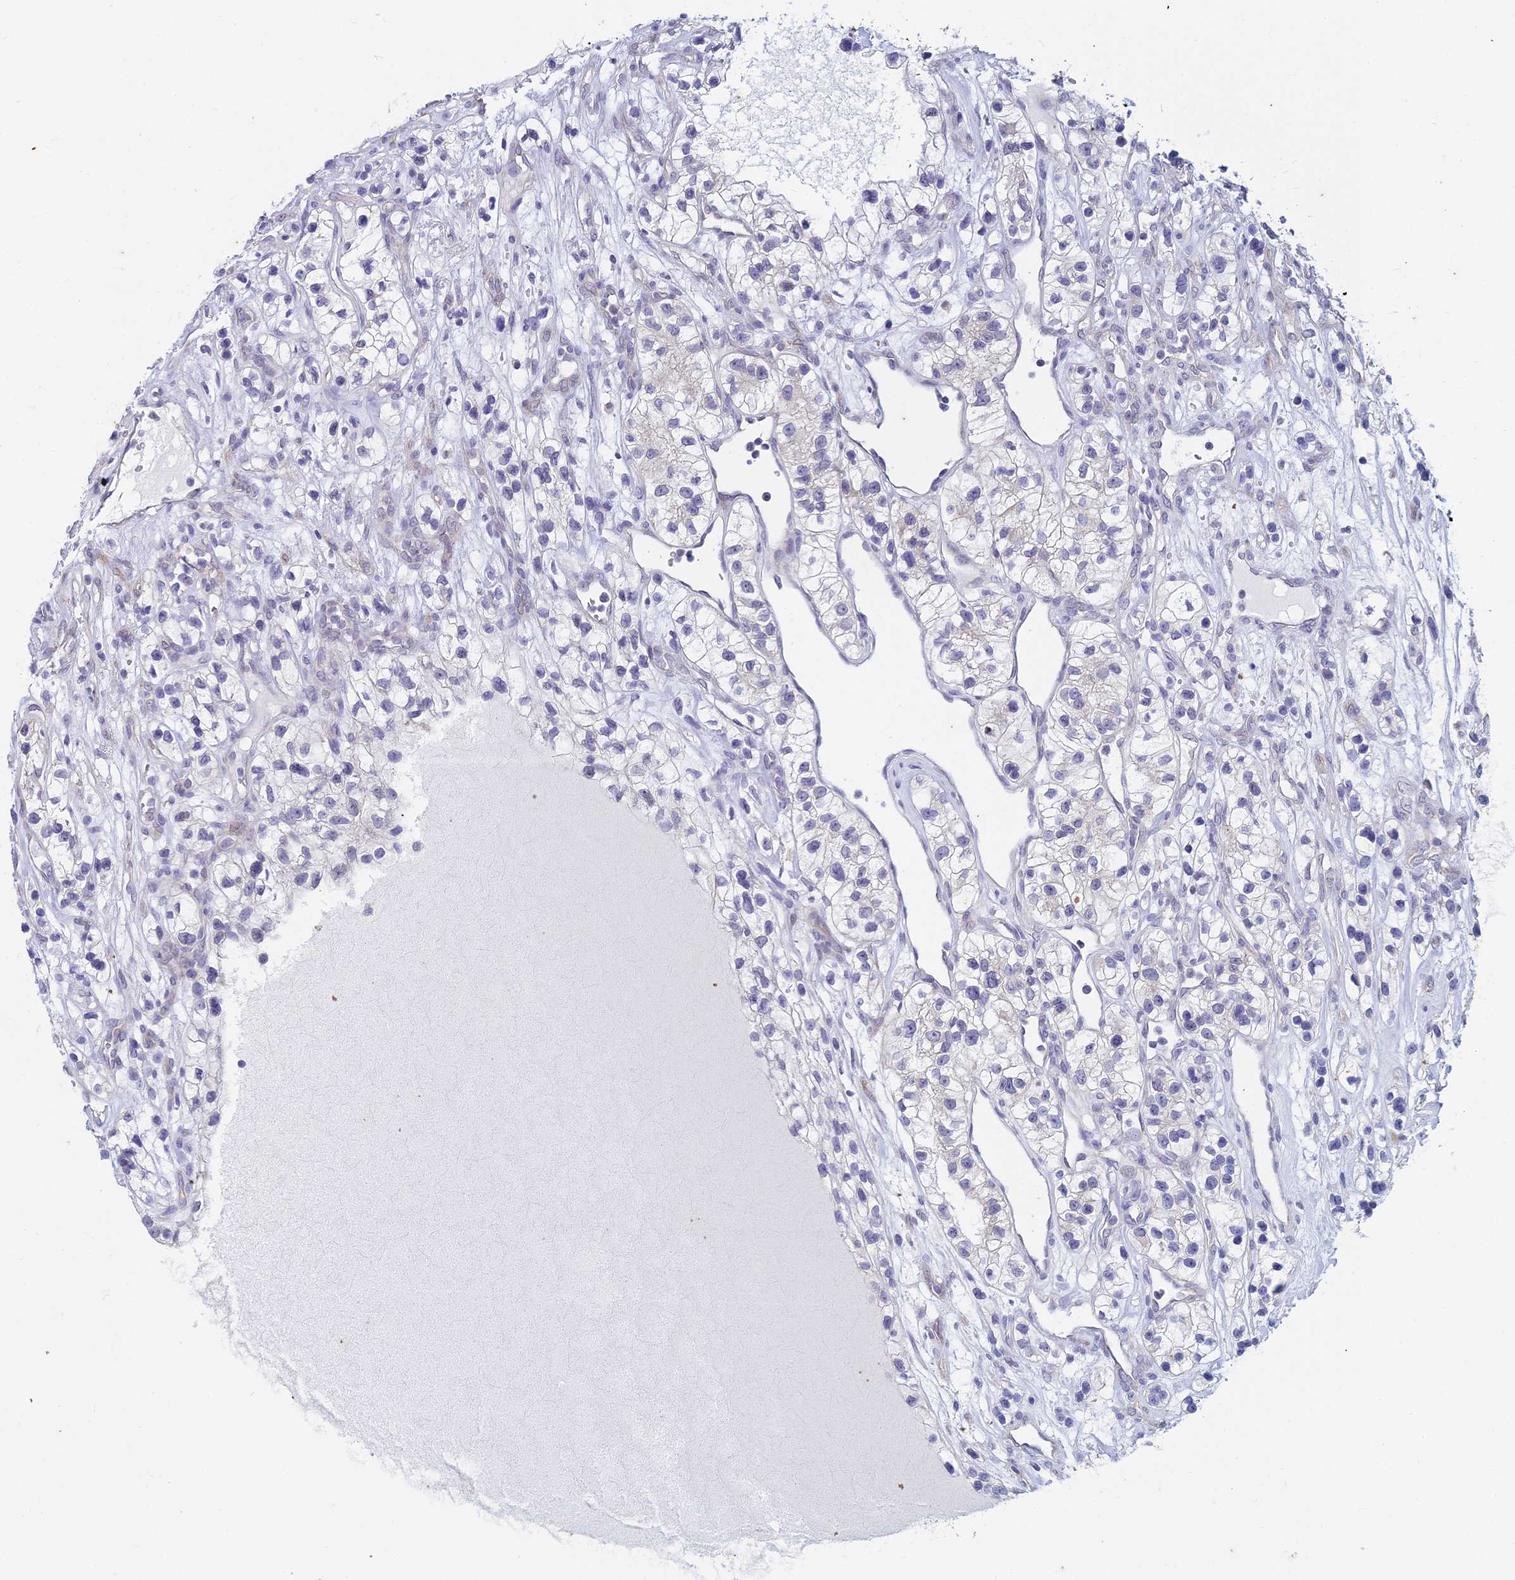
{"staining": {"intensity": "negative", "quantity": "none", "location": "none"}, "tissue": "renal cancer", "cell_type": "Tumor cells", "image_type": "cancer", "snomed": [{"axis": "morphology", "description": "Adenocarcinoma, NOS"}, {"axis": "topography", "description": "Kidney"}], "caption": "Protein analysis of renal cancer (adenocarcinoma) reveals no significant staining in tumor cells.", "gene": "EEF2KMT", "patient": {"sex": "female", "age": 57}}